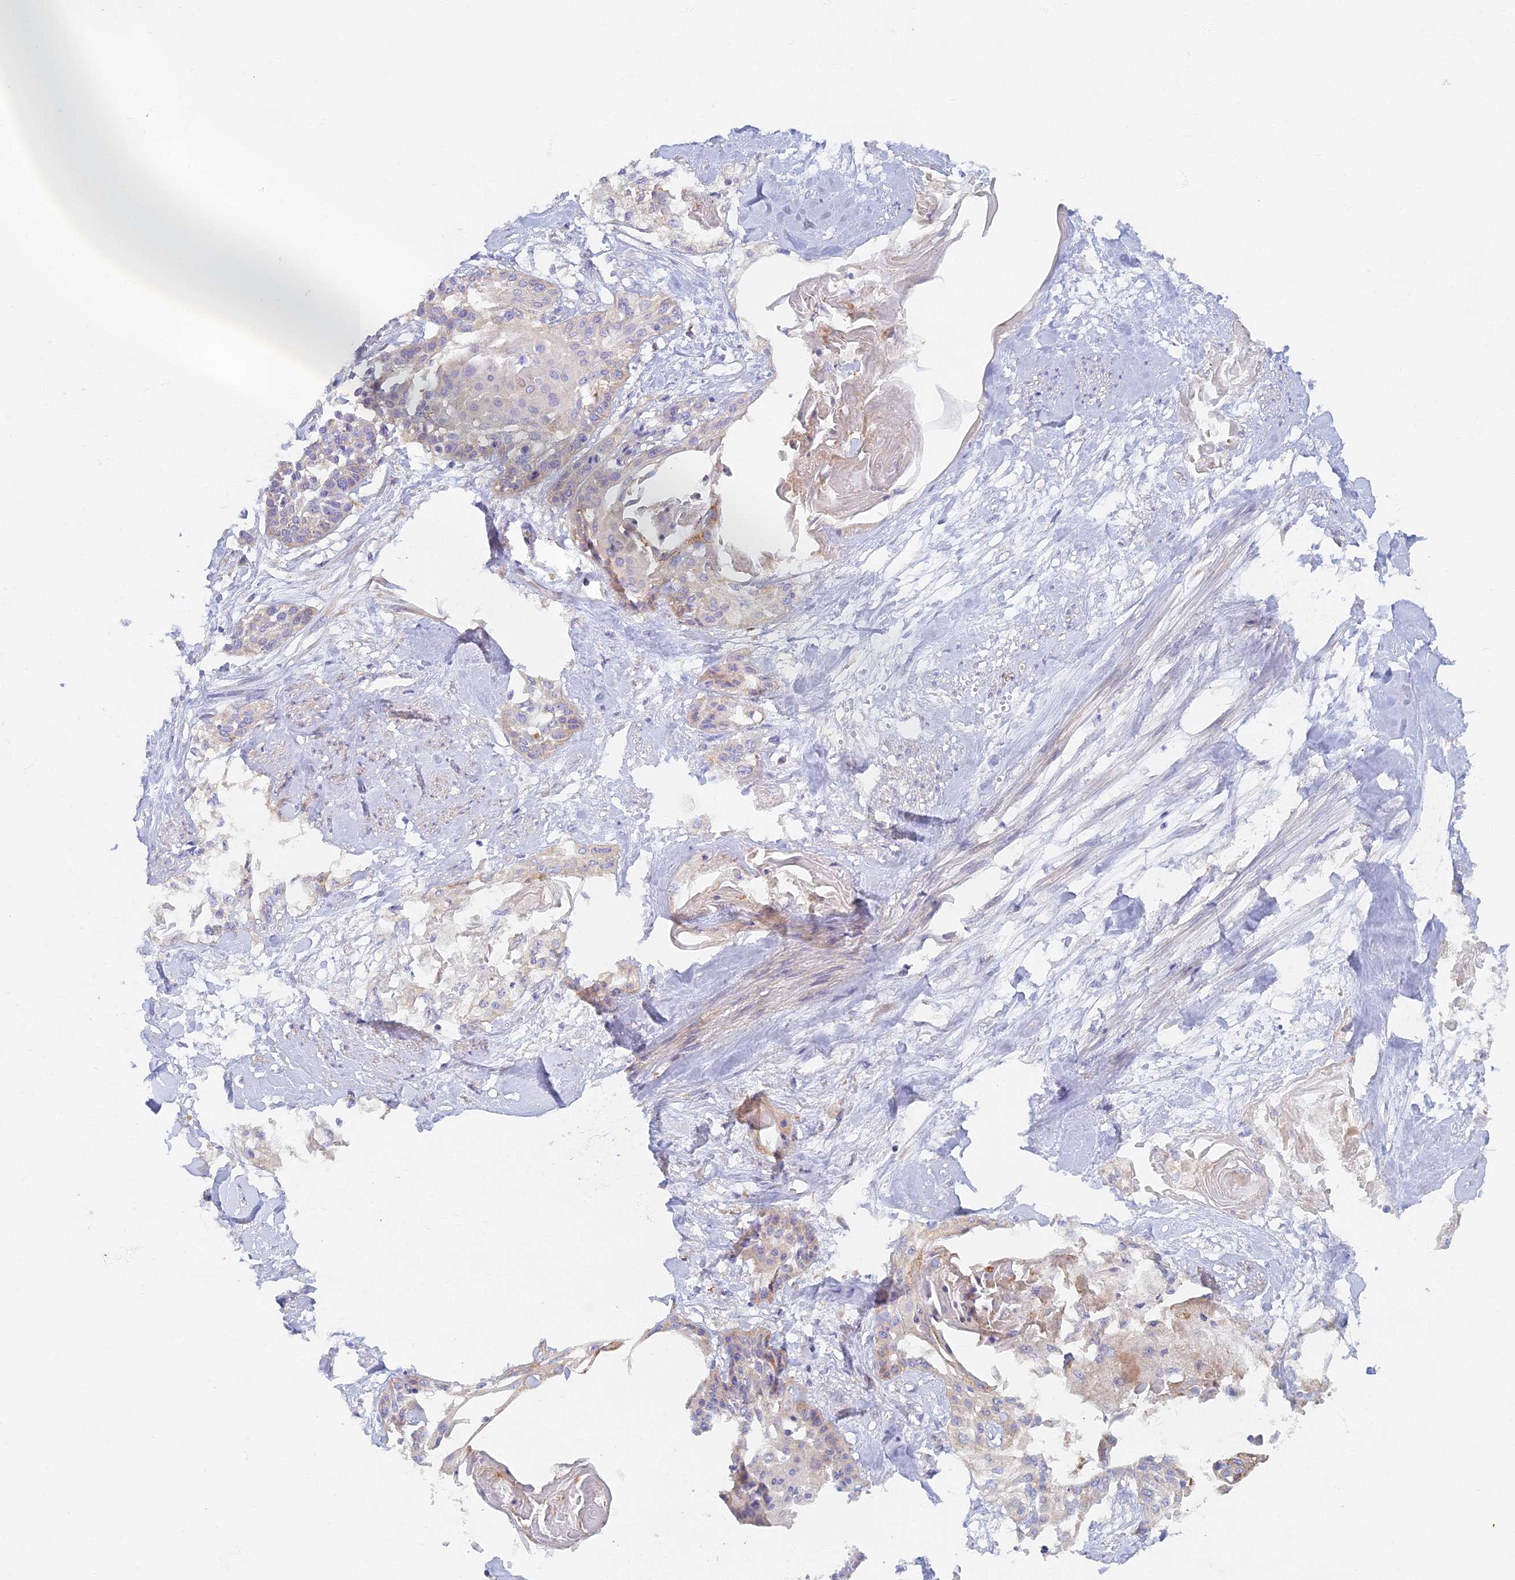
{"staining": {"intensity": "negative", "quantity": "none", "location": "none"}, "tissue": "cervical cancer", "cell_type": "Tumor cells", "image_type": "cancer", "snomed": [{"axis": "morphology", "description": "Squamous cell carcinoma, NOS"}, {"axis": "topography", "description": "Cervix"}], "caption": "High power microscopy image of an immunohistochemistry (IHC) photomicrograph of cervical squamous cell carcinoma, revealing no significant staining in tumor cells.", "gene": "TMEM44", "patient": {"sex": "female", "age": 57}}